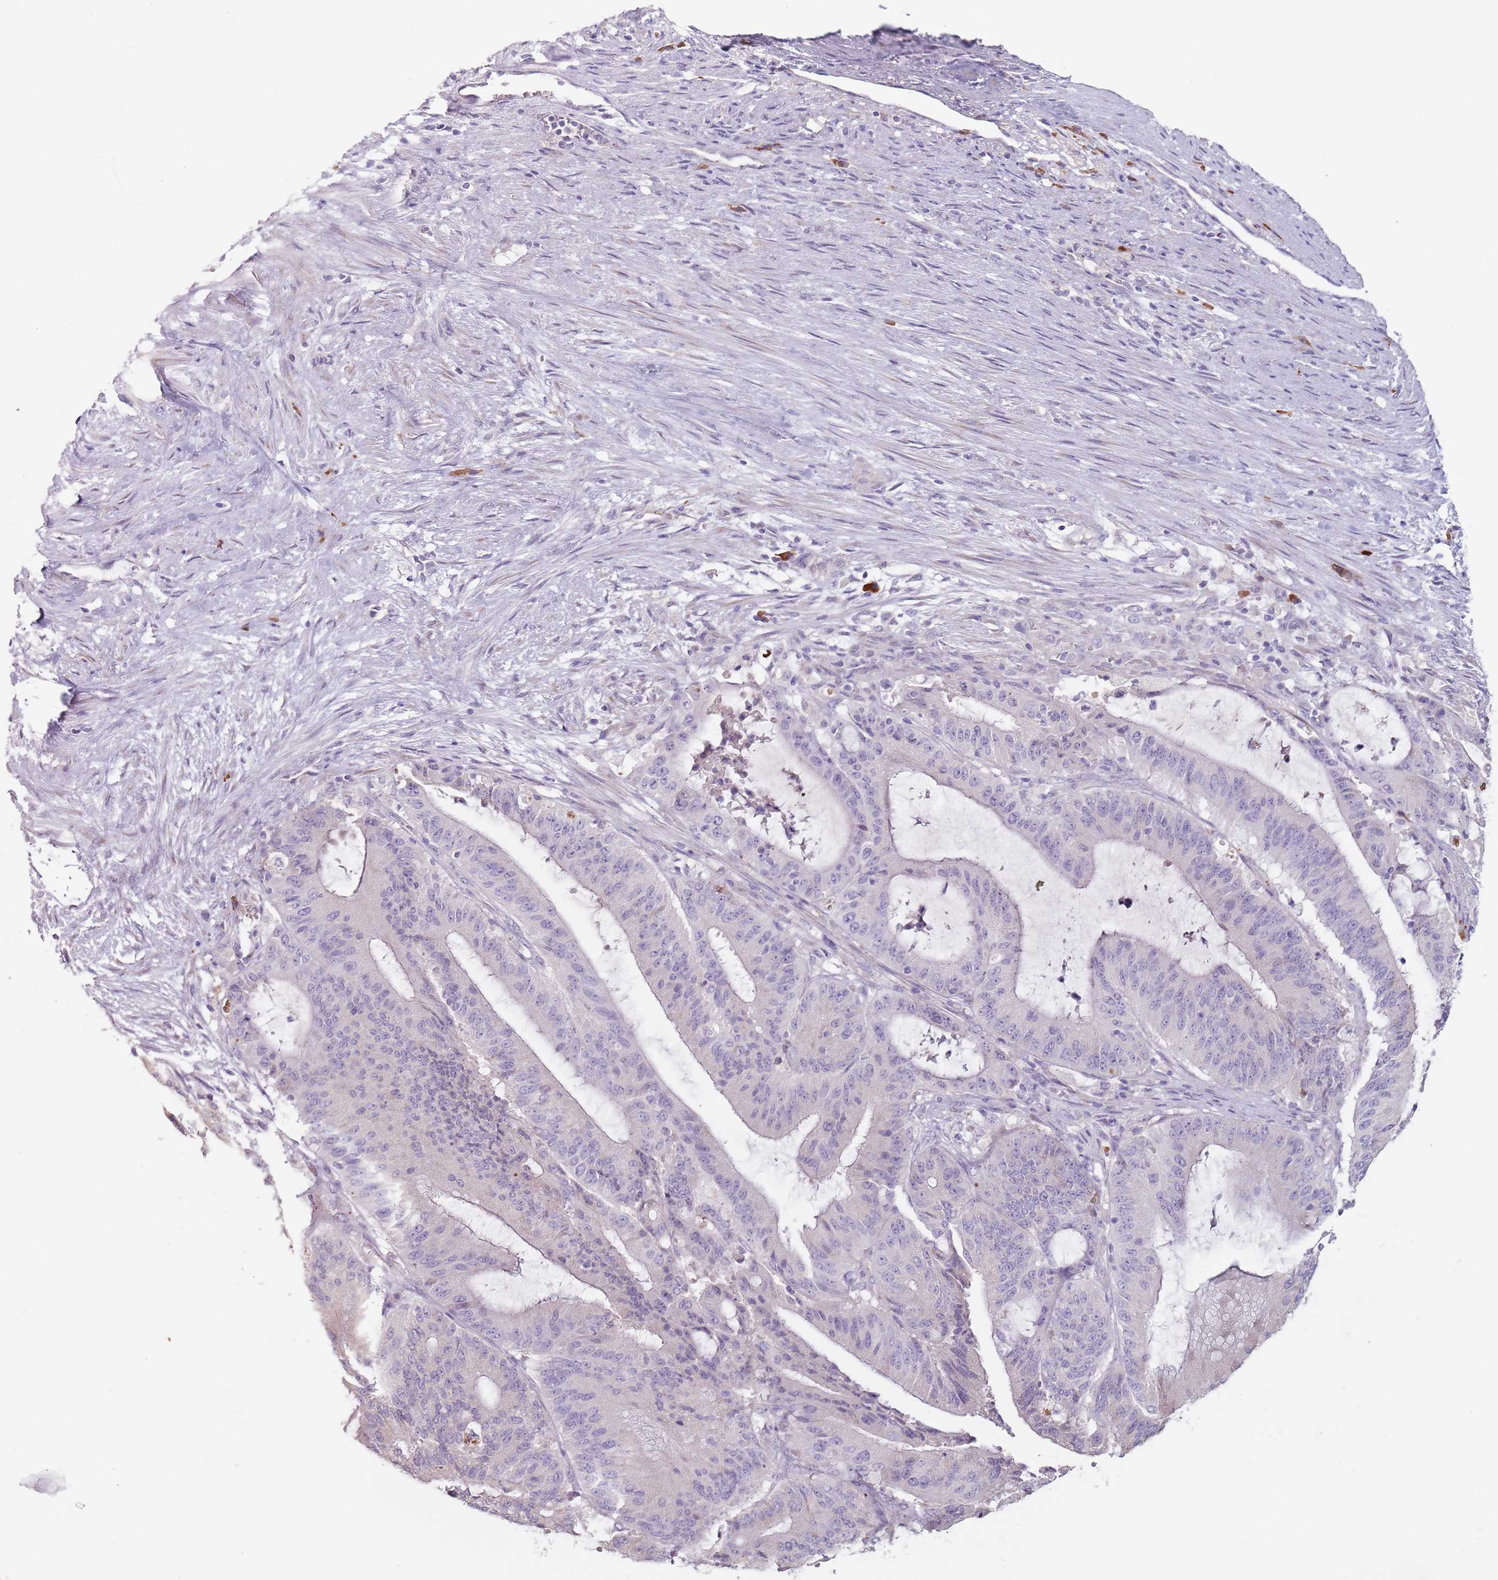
{"staining": {"intensity": "negative", "quantity": "none", "location": "none"}, "tissue": "liver cancer", "cell_type": "Tumor cells", "image_type": "cancer", "snomed": [{"axis": "morphology", "description": "Normal tissue, NOS"}, {"axis": "morphology", "description": "Cholangiocarcinoma"}, {"axis": "topography", "description": "Liver"}, {"axis": "topography", "description": "Peripheral nerve tissue"}], "caption": "This is an immunohistochemistry (IHC) micrograph of human liver cancer. There is no staining in tumor cells.", "gene": "DXO", "patient": {"sex": "female", "age": 73}}